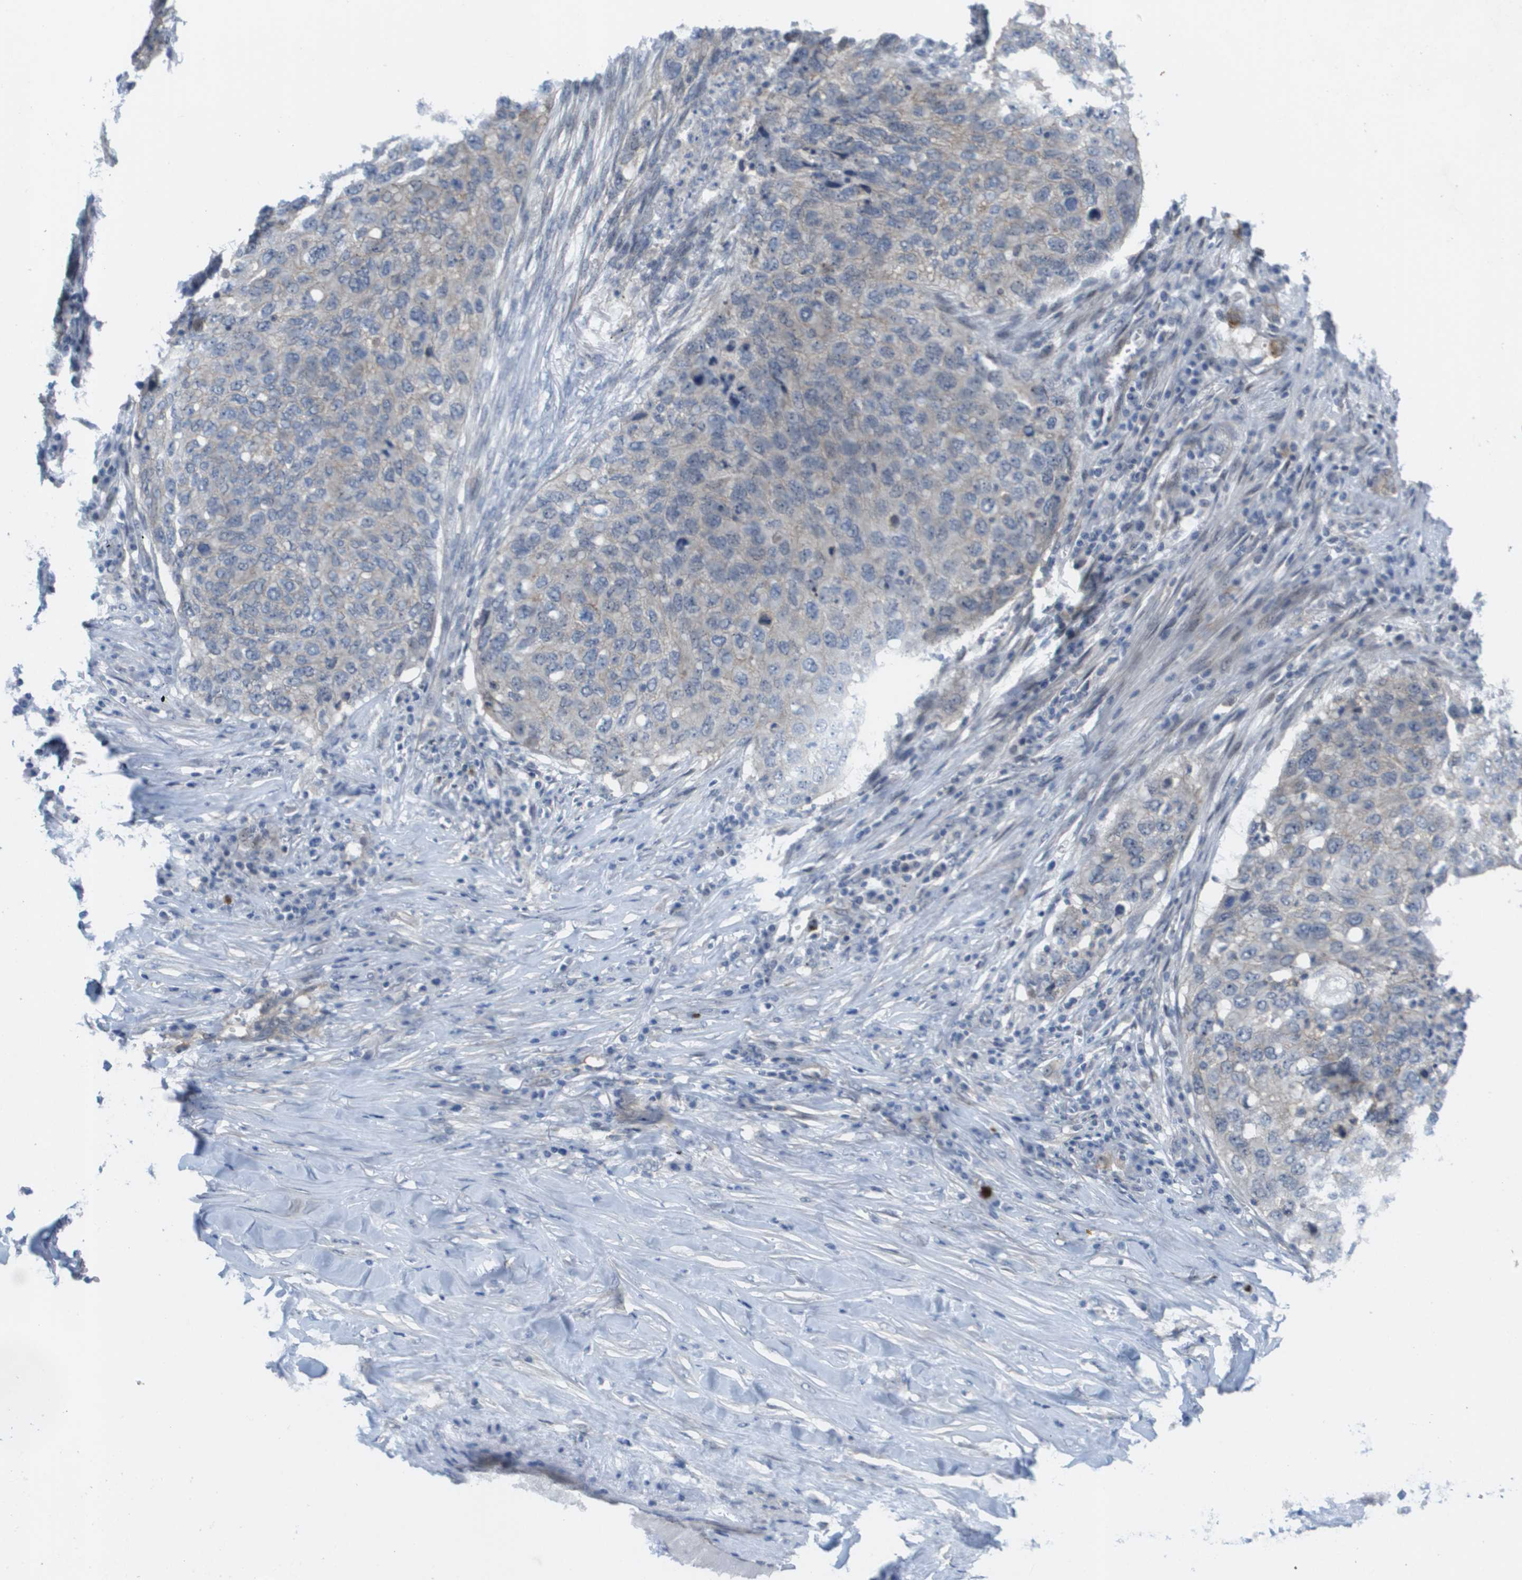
{"staining": {"intensity": "negative", "quantity": "none", "location": "none"}, "tissue": "lung cancer", "cell_type": "Tumor cells", "image_type": "cancer", "snomed": [{"axis": "morphology", "description": "Squamous cell carcinoma, NOS"}, {"axis": "topography", "description": "Lung"}], "caption": "Immunohistochemistry photomicrograph of lung squamous cell carcinoma stained for a protein (brown), which shows no expression in tumor cells.", "gene": "MTARC2", "patient": {"sex": "female", "age": 63}}